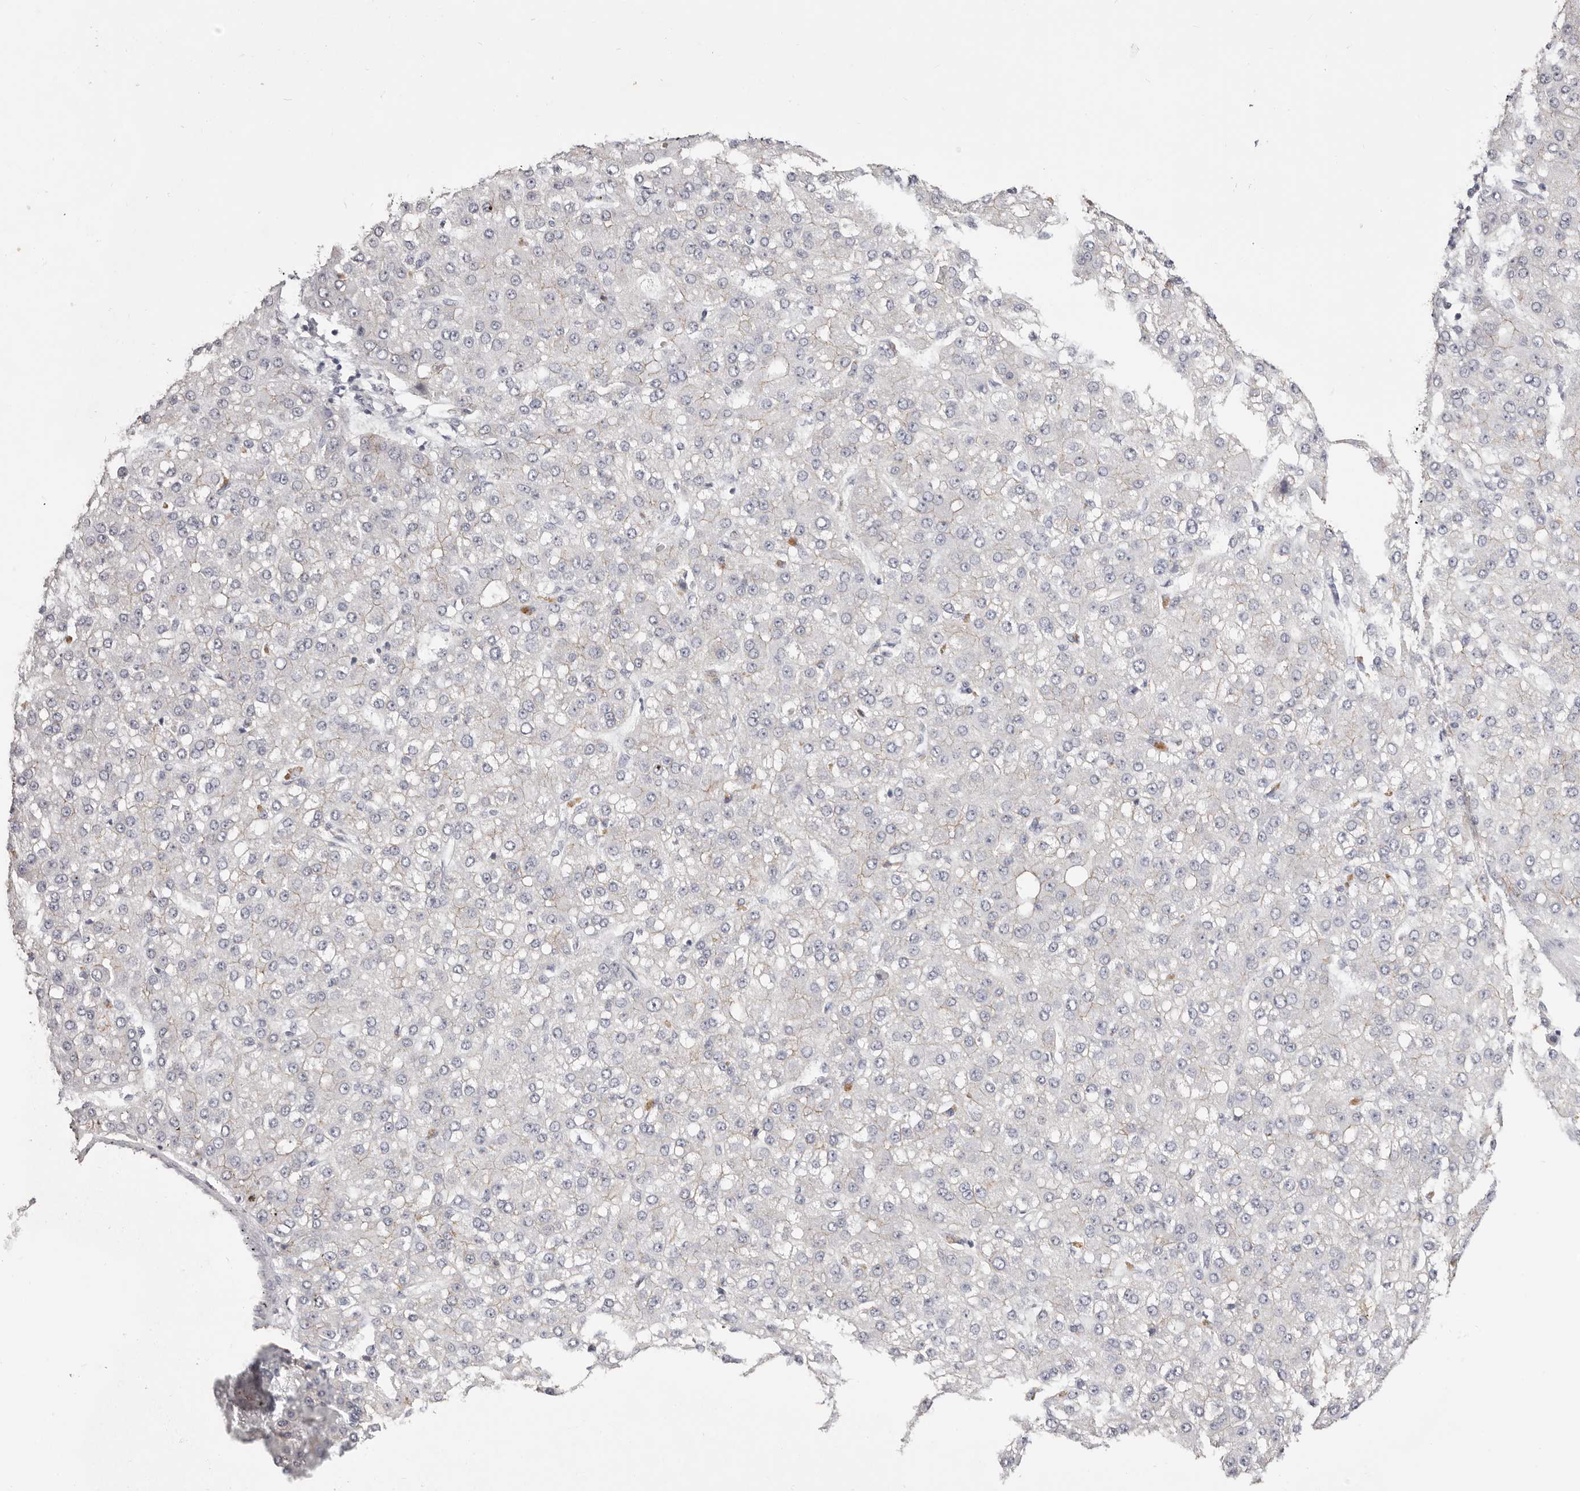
{"staining": {"intensity": "negative", "quantity": "none", "location": "none"}, "tissue": "liver cancer", "cell_type": "Tumor cells", "image_type": "cancer", "snomed": [{"axis": "morphology", "description": "Carcinoma, Hepatocellular, NOS"}, {"axis": "topography", "description": "Liver"}], "caption": "Image shows no significant protein expression in tumor cells of hepatocellular carcinoma (liver).", "gene": "PCDHB6", "patient": {"sex": "male", "age": 67}}